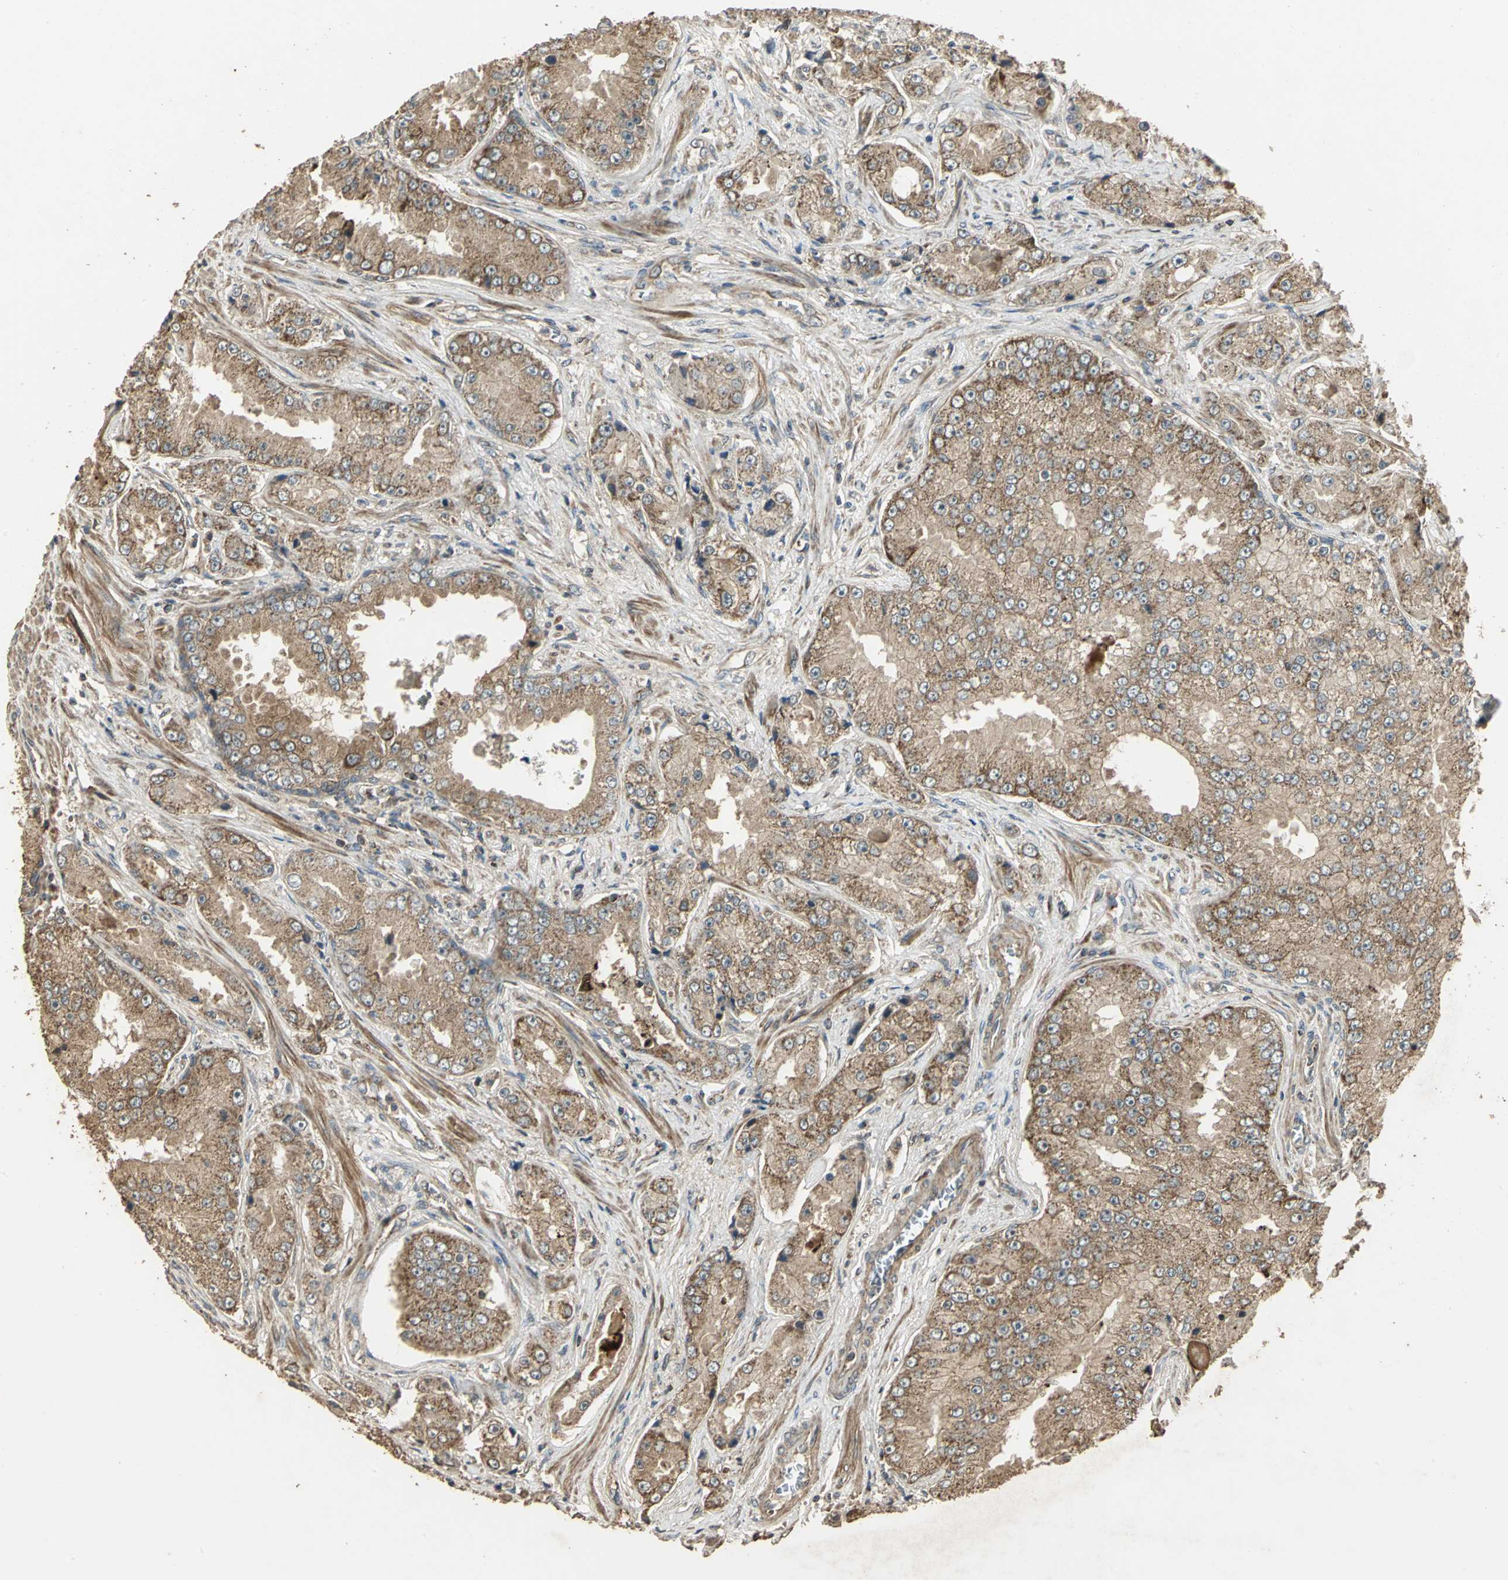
{"staining": {"intensity": "moderate", "quantity": ">75%", "location": "cytoplasmic/membranous"}, "tissue": "prostate cancer", "cell_type": "Tumor cells", "image_type": "cancer", "snomed": [{"axis": "morphology", "description": "Adenocarcinoma, High grade"}, {"axis": "topography", "description": "Prostate"}], "caption": "This is a micrograph of immunohistochemistry (IHC) staining of prostate cancer (adenocarcinoma (high-grade)), which shows moderate expression in the cytoplasmic/membranous of tumor cells.", "gene": "KANK1", "patient": {"sex": "male", "age": 73}}